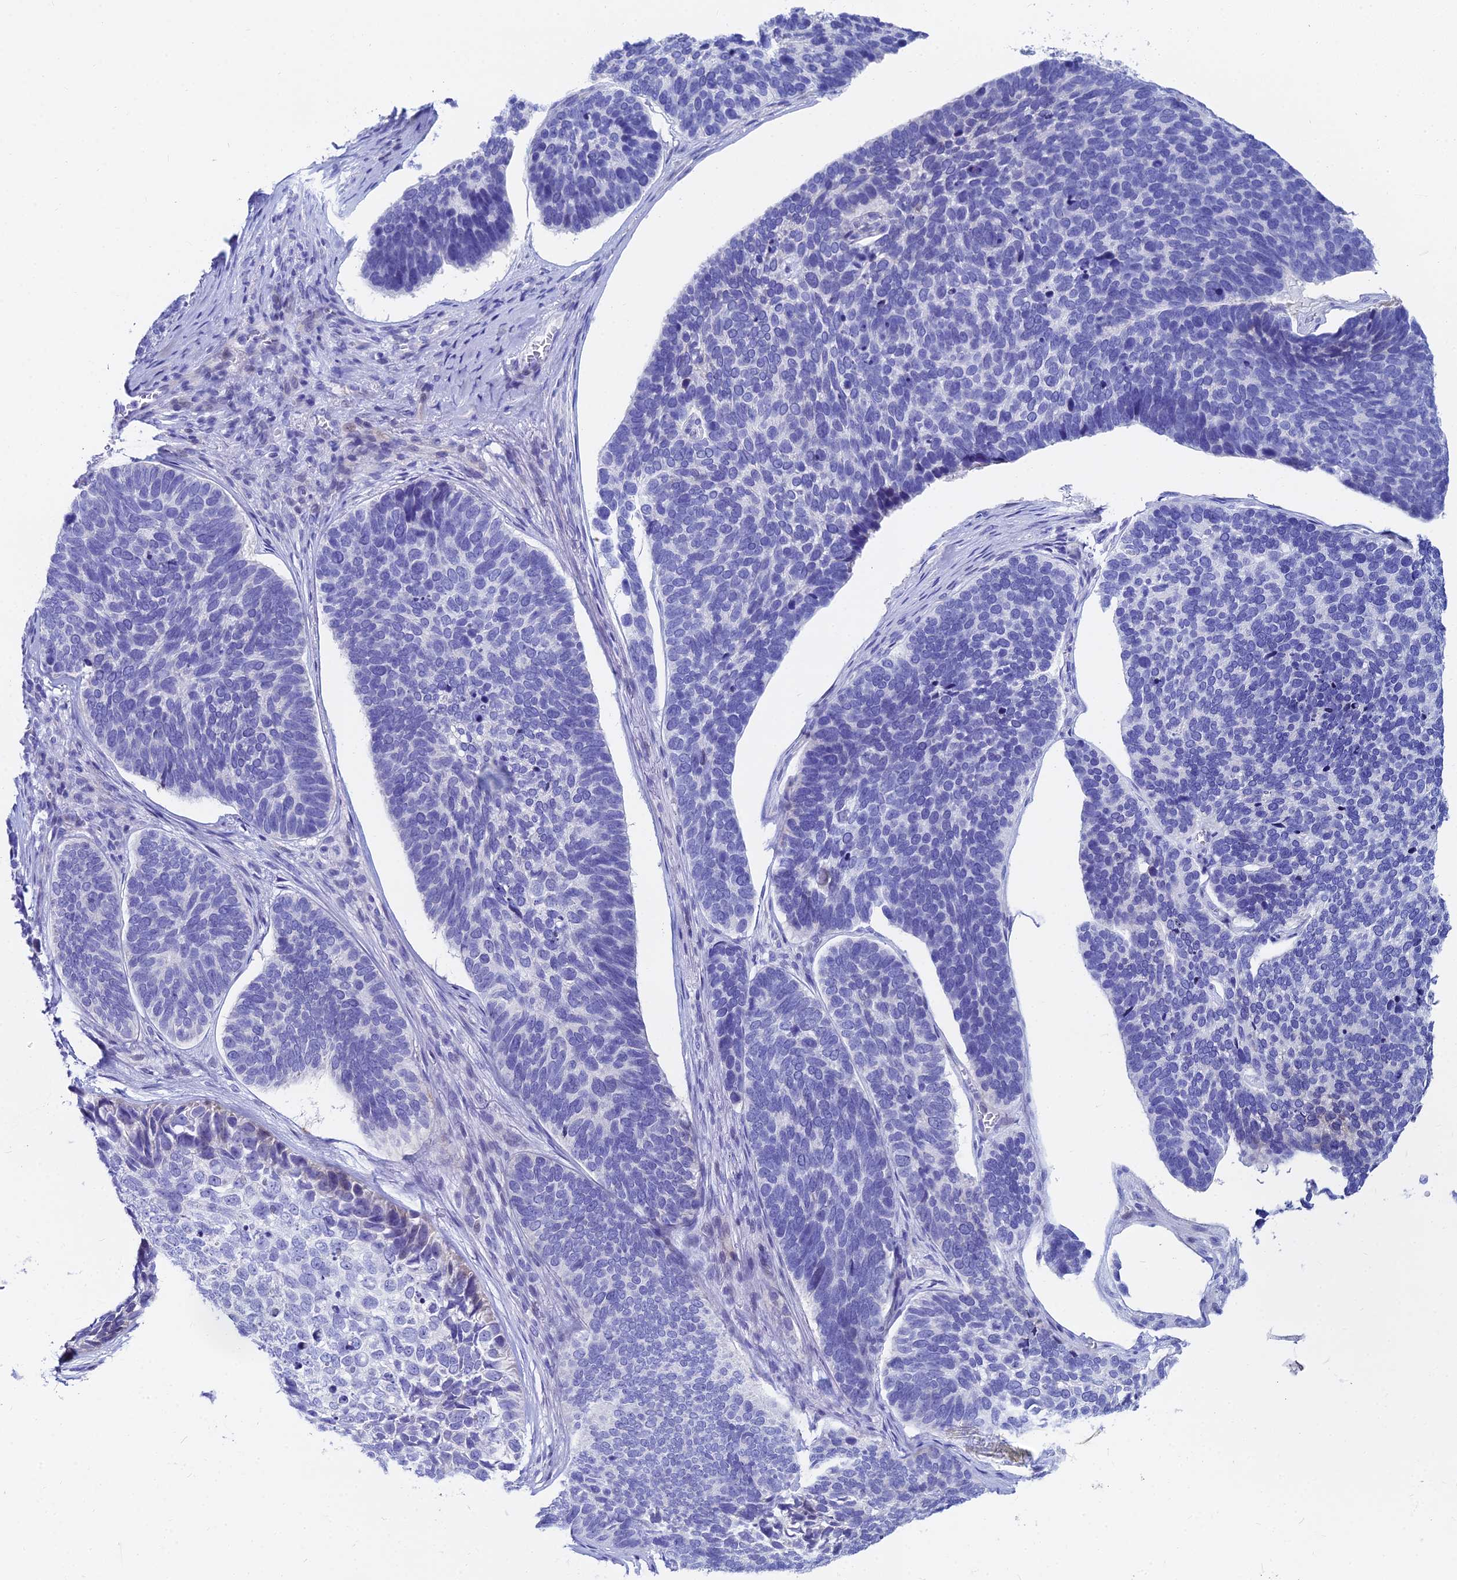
{"staining": {"intensity": "negative", "quantity": "none", "location": "none"}, "tissue": "skin cancer", "cell_type": "Tumor cells", "image_type": "cancer", "snomed": [{"axis": "morphology", "description": "Basal cell carcinoma"}, {"axis": "topography", "description": "Skin"}], "caption": "Human basal cell carcinoma (skin) stained for a protein using IHC exhibits no staining in tumor cells.", "gene": "HSPA1L", "patient": {"sex": "male", "age": 62}}